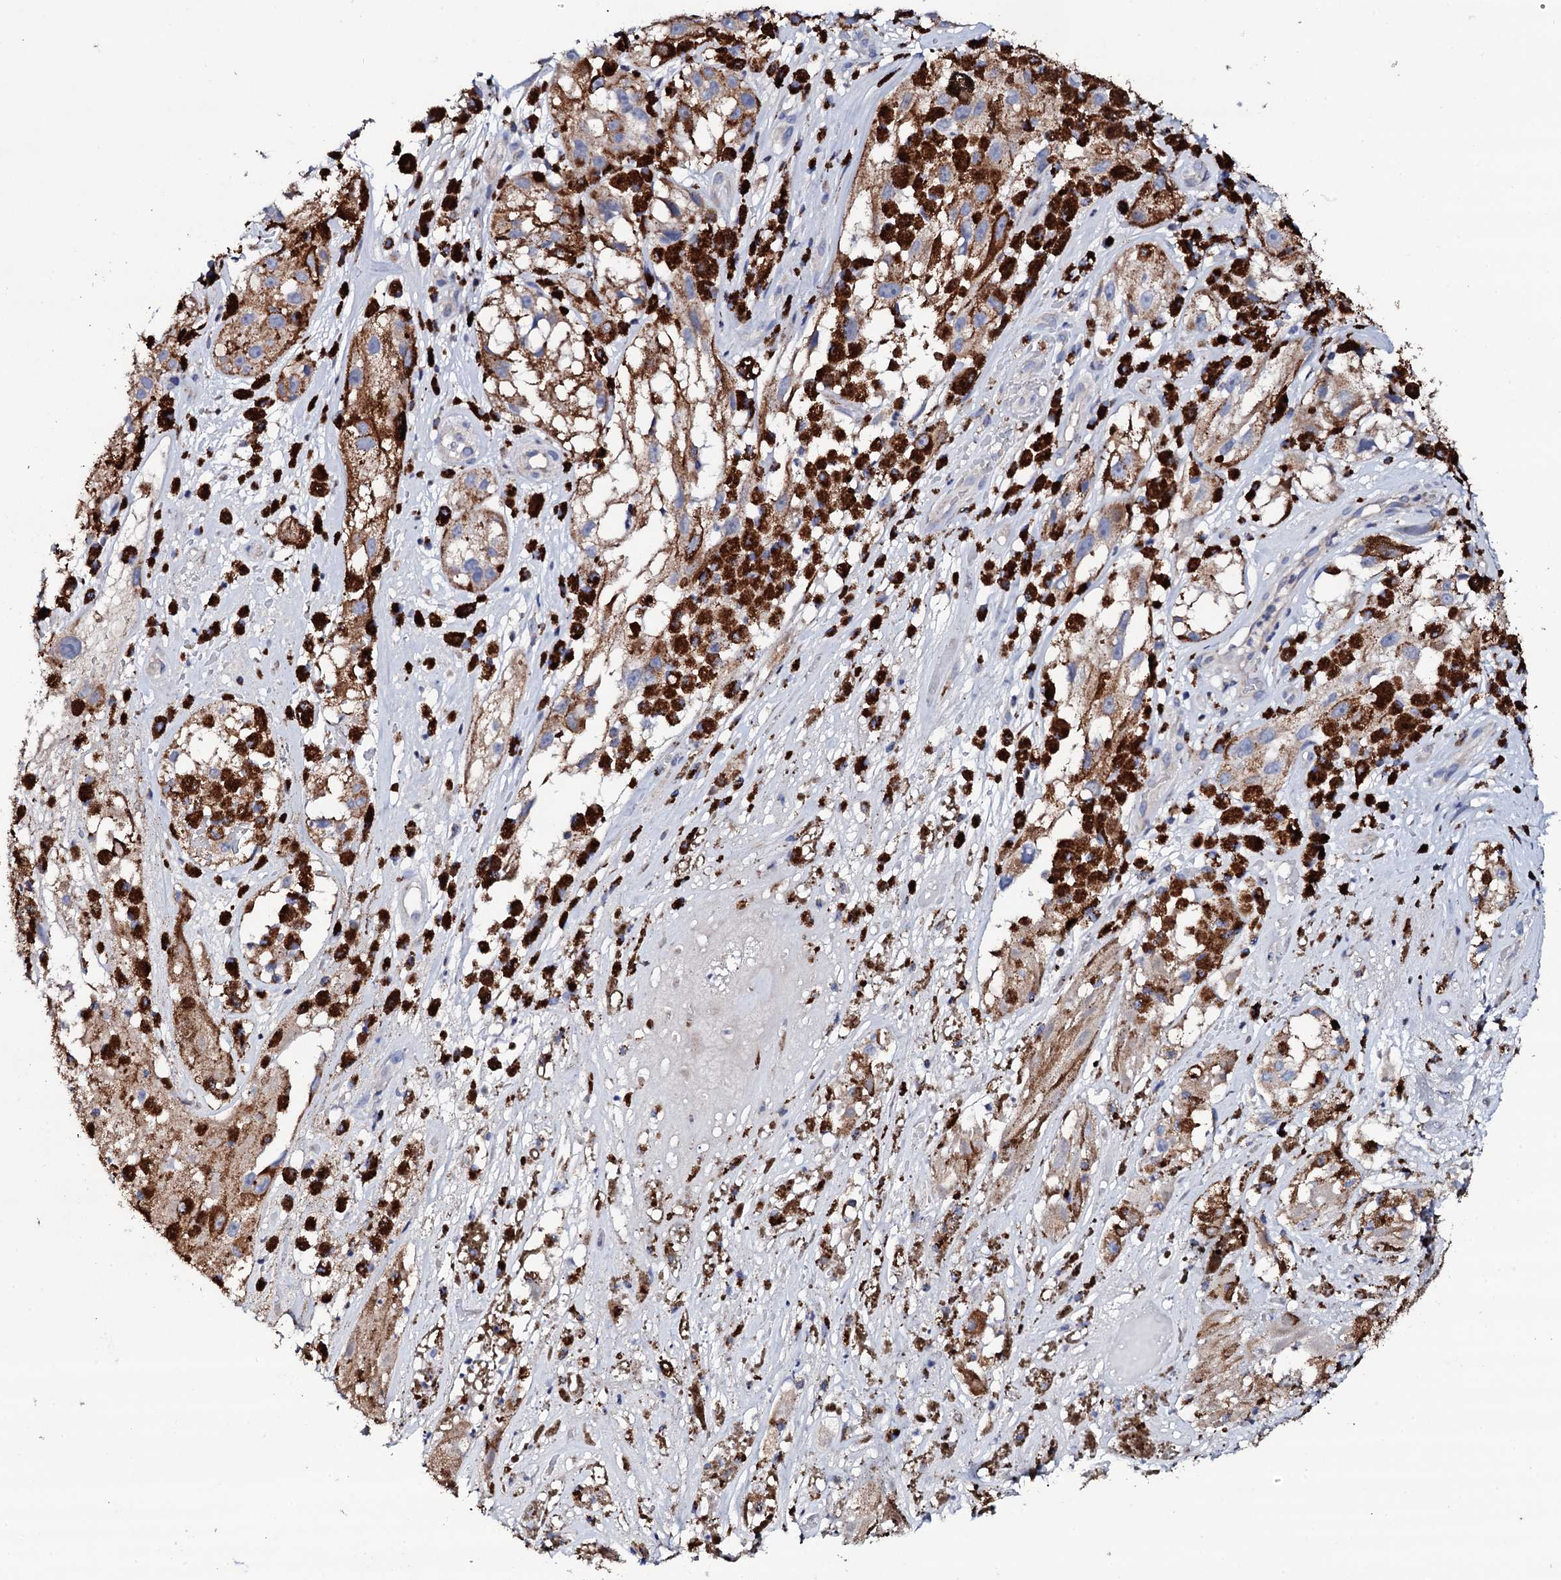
{"staining": {"intensity": "moderate", "quantity": ">75%", "location": "cytoplasmic/membranous"}, "tissue": "melanoma", "cell_type": "Tumor cells", "image_type": "cancer", "snomed": [{"axis": "morphology", "description": "Malignant melanoma, NOS"}, {"axis": "topography", "description": "Skin"}], "caption": "This is an image of IHC staining of malignant melanoma, which shows moderate staining in the cytoplasmic/membranous of tumor cells.", "gene": "TCAF2", "patient": {"sex": "male", "age": 88}}